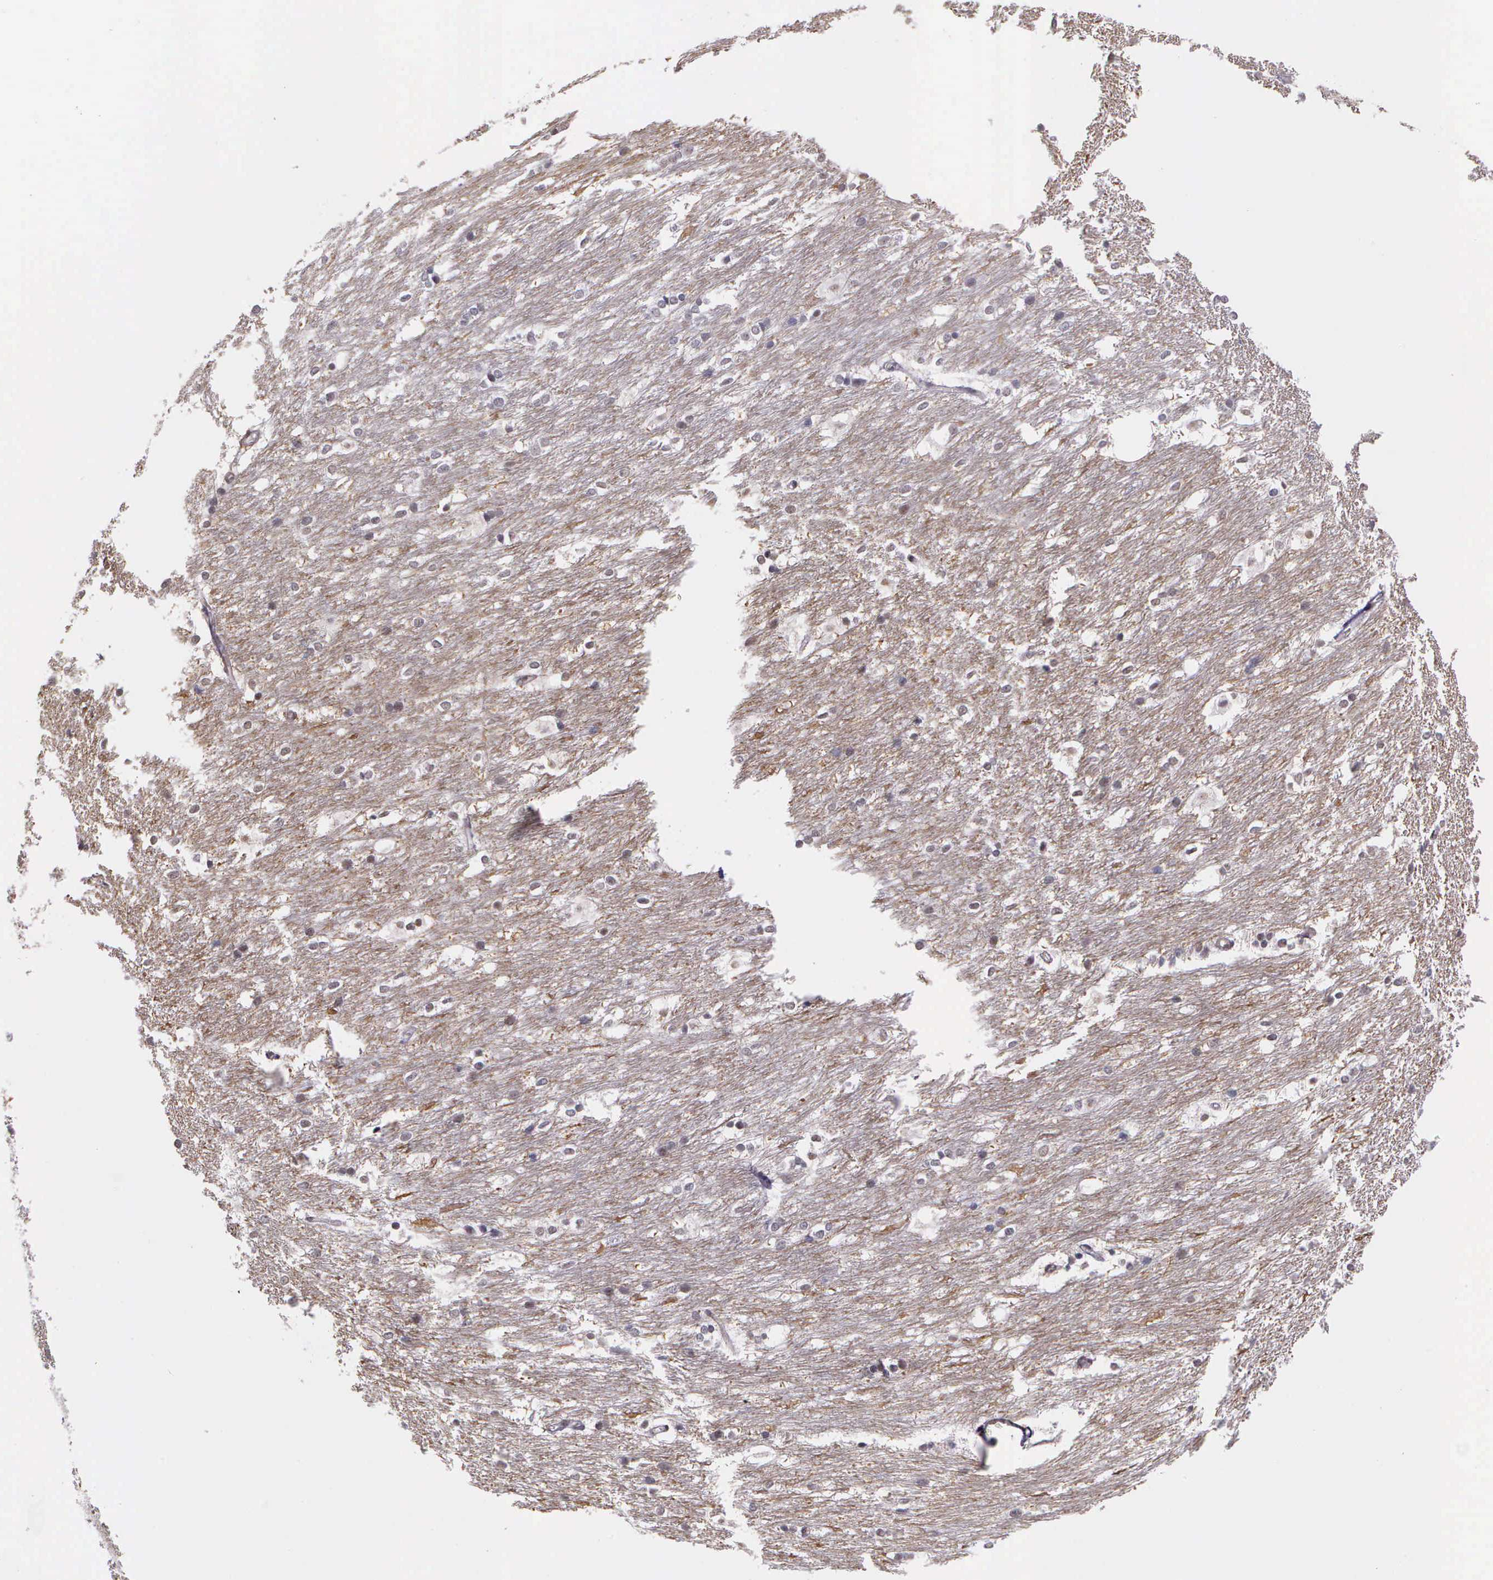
{"staining": {"intensity": "weak", "quantity": ">75%", "location": "cytoplasmic/membranous"}, "tissue": "caudate", "cell_type": "Glial cells", "image_type": "normal", "snomed": [{"axis": "morphology", "description": "Normal tissue, NOS"}, {"axis": "topography", "description": "Lateral ventricle wall"}], "caption": "Protein staining of normal caudate reveals weak cytoplasmic/membranous positivity in approximately >75% of glial cells. (brown staining indicates protein expression, while blue staining denotes nuclei).", "gene": "AHNAK2", "patient": {"sex": "female", "age": 19}}